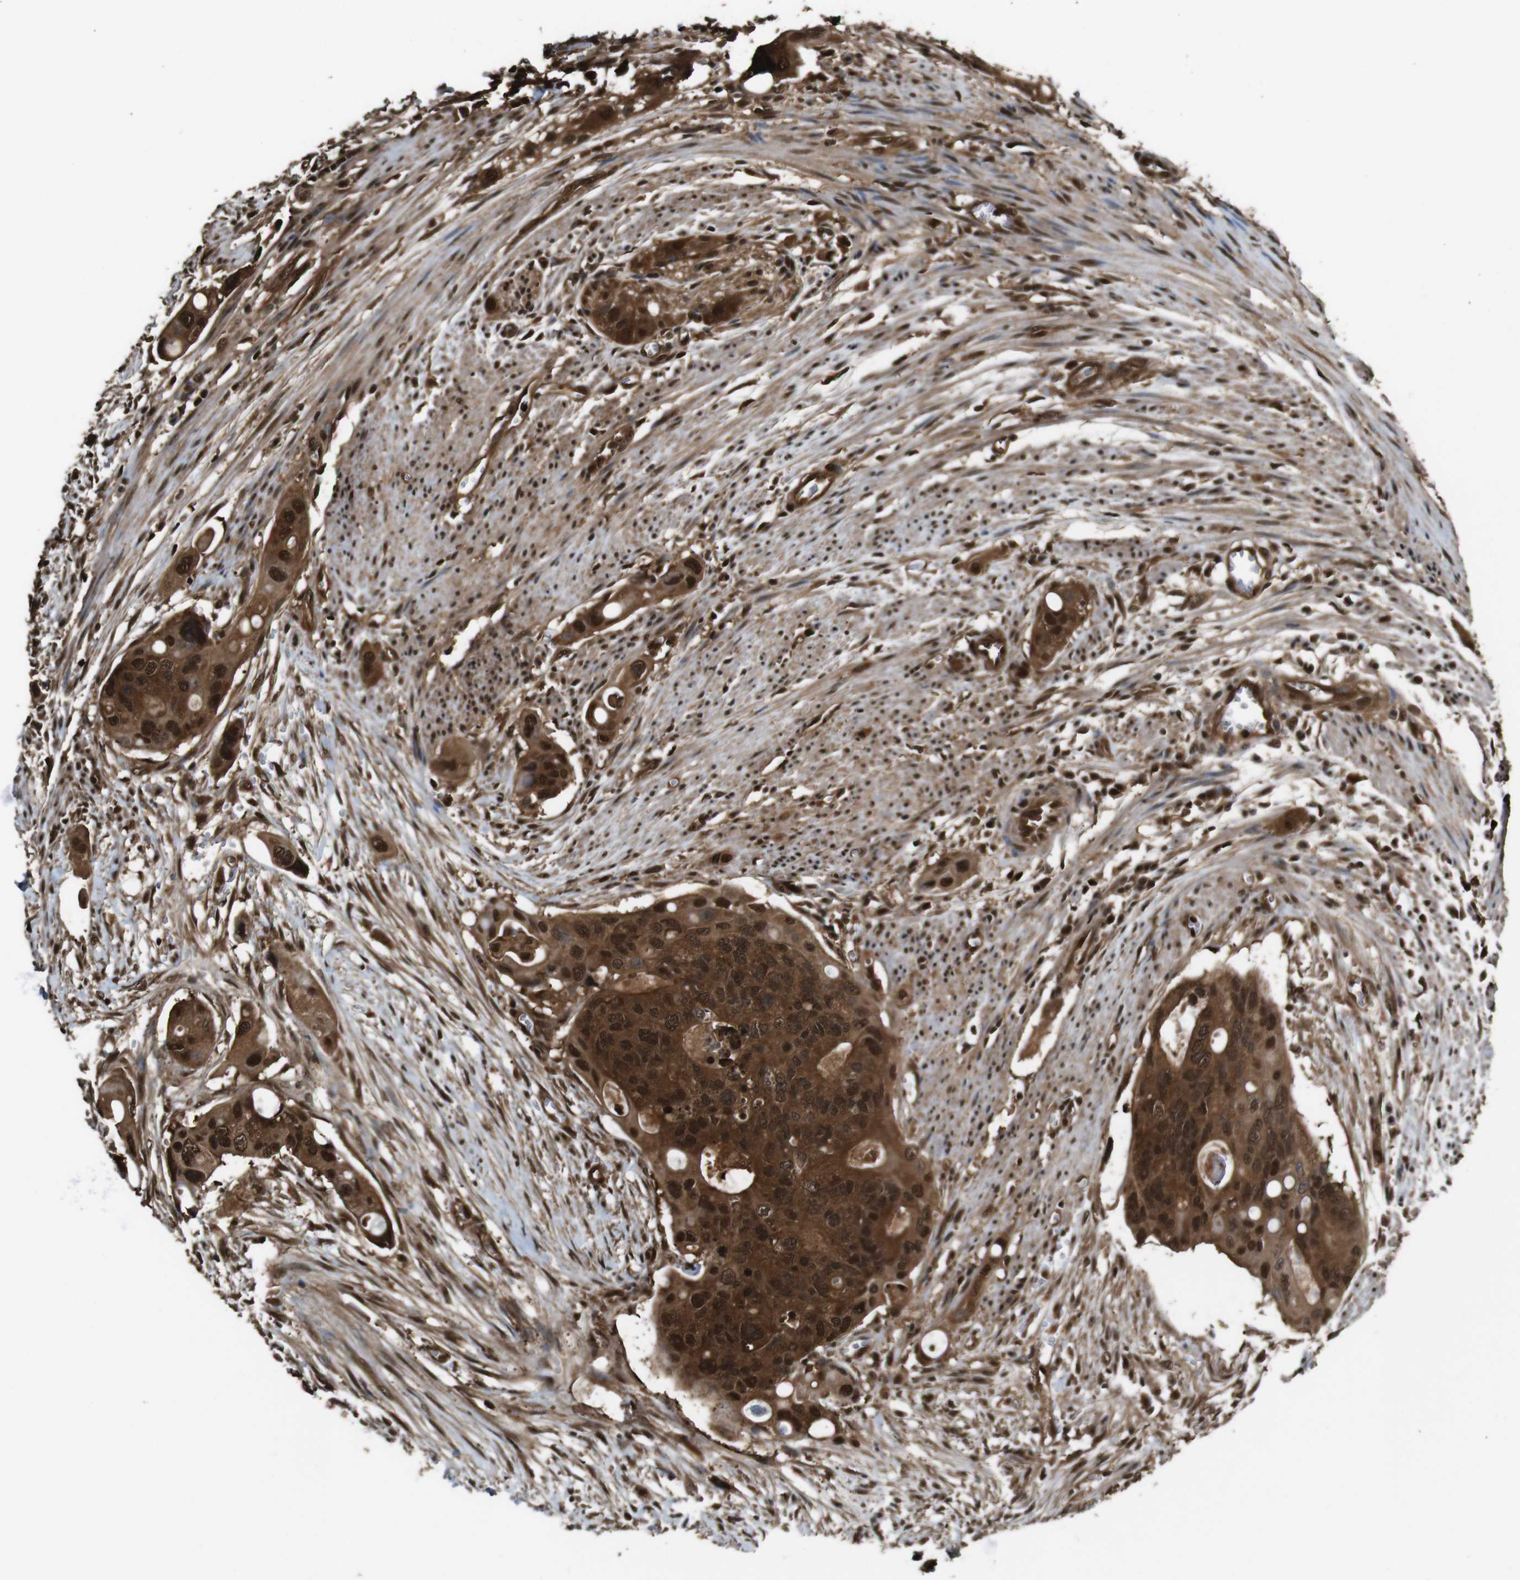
{"staining": {"intensity": "strong", "quantity": ">75%", "location": "cytoplasmic/membranous,nuclear"}, "tissue": "colorectal cancer", "cell_type": "Tumor cells", "image_type": "cancer", "snomed": [{"axis": "morphology", "description": "Adenocarcinoma, NOS"}, {"axis": "topography", "description": "Colon"}], "caption": "DAB immunohistochemical staining of human colorectal cancer (adenocarcinoma) shows strong cytoplasmic/membranous and nuclear protein staining in about >75% of tumor cells.", "gene": "VCP", "patient": {"sex": "female", "age": 57}}